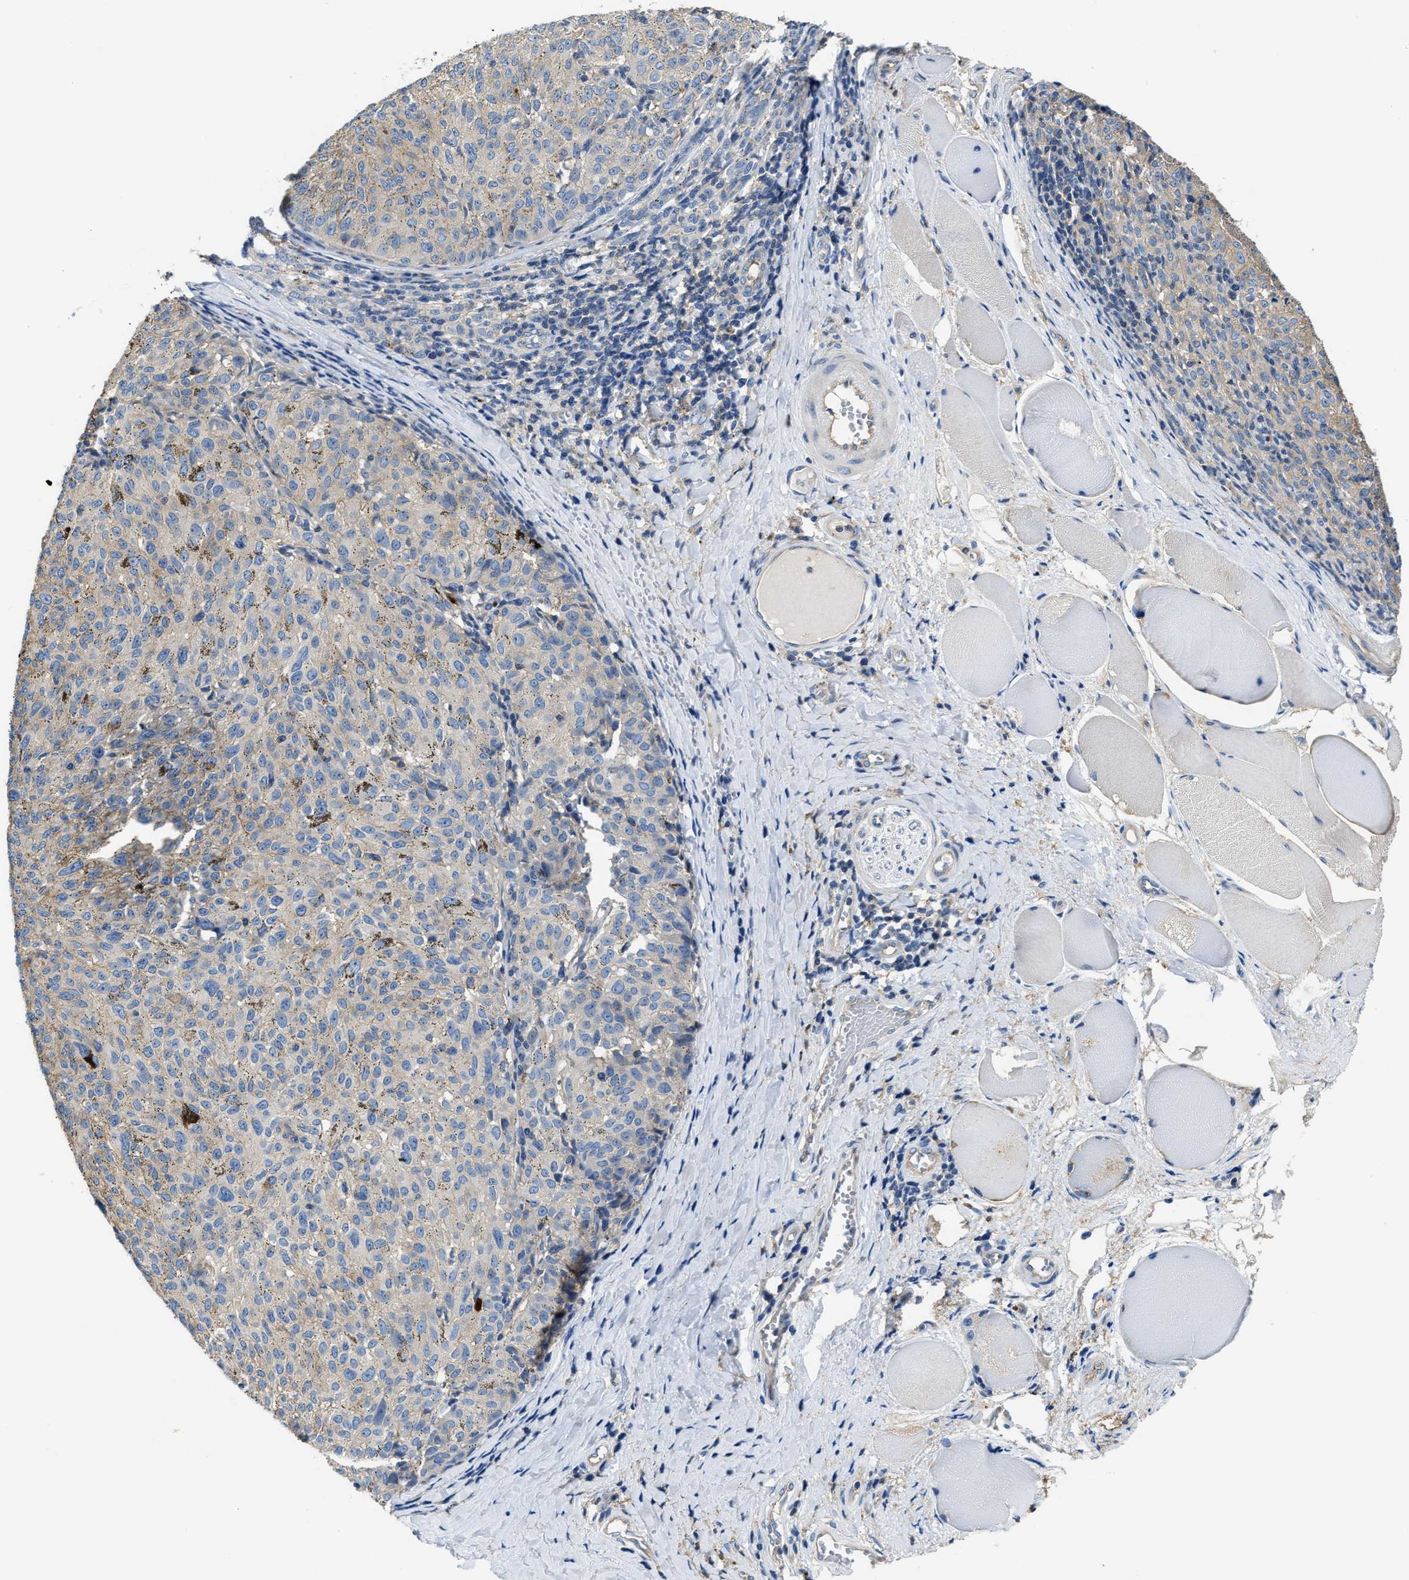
{"staining": {"intensity": "negative", "quantity": "none", "location": "none"}, "tissue": "melanoma", "cell_type": "Tumor cells", "image_type": "cancer", "snomed": [{"axis": "morphology", "description": "Malignant melanoma, NOS"}, {"axis": "topography", "description": "Skin"}], "caption": "An immunohistochemistry histopathology image of melanoma is shown. There is no staining in tumor cells of melanoma. The staining was performed using DAB (3,3'-diaminobenzidine) to visualize the protein expression in brown, while the nuclei were stained in blue with hematoxylin (Magnification: 20x).", "gene": "TRAF6", "patient": {"sex": "female", "age": 72}}